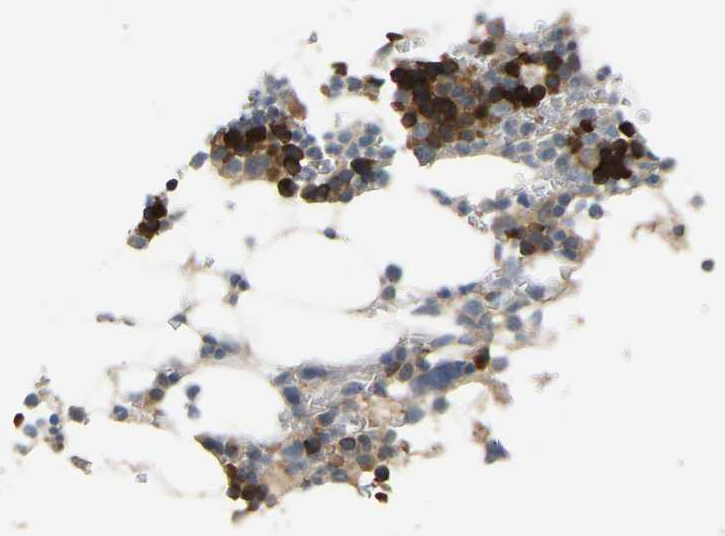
{"staining": {"intensity": "strong", "quantity": ">75%", "location": "cytoplasmic/membranous"}, "tissue": "bone marrow", "cell_type": "Hematopoietic cells", "image_type": "normal", "snomed": [{"axis": "morphology", "description": "Normal tissue, NOS"}, {"axis": "topography", "description": "Bone marrow"}], "caption": "A brown stain shows strong cytoplasmic/membranous staining of a protein in hematopoietic cells of normal bone marrow. The protein is shown in brown color, while the nuclei are stained blue.", "gene": "POGLUT2", "patient": {"sex": "female", "age": 81}}